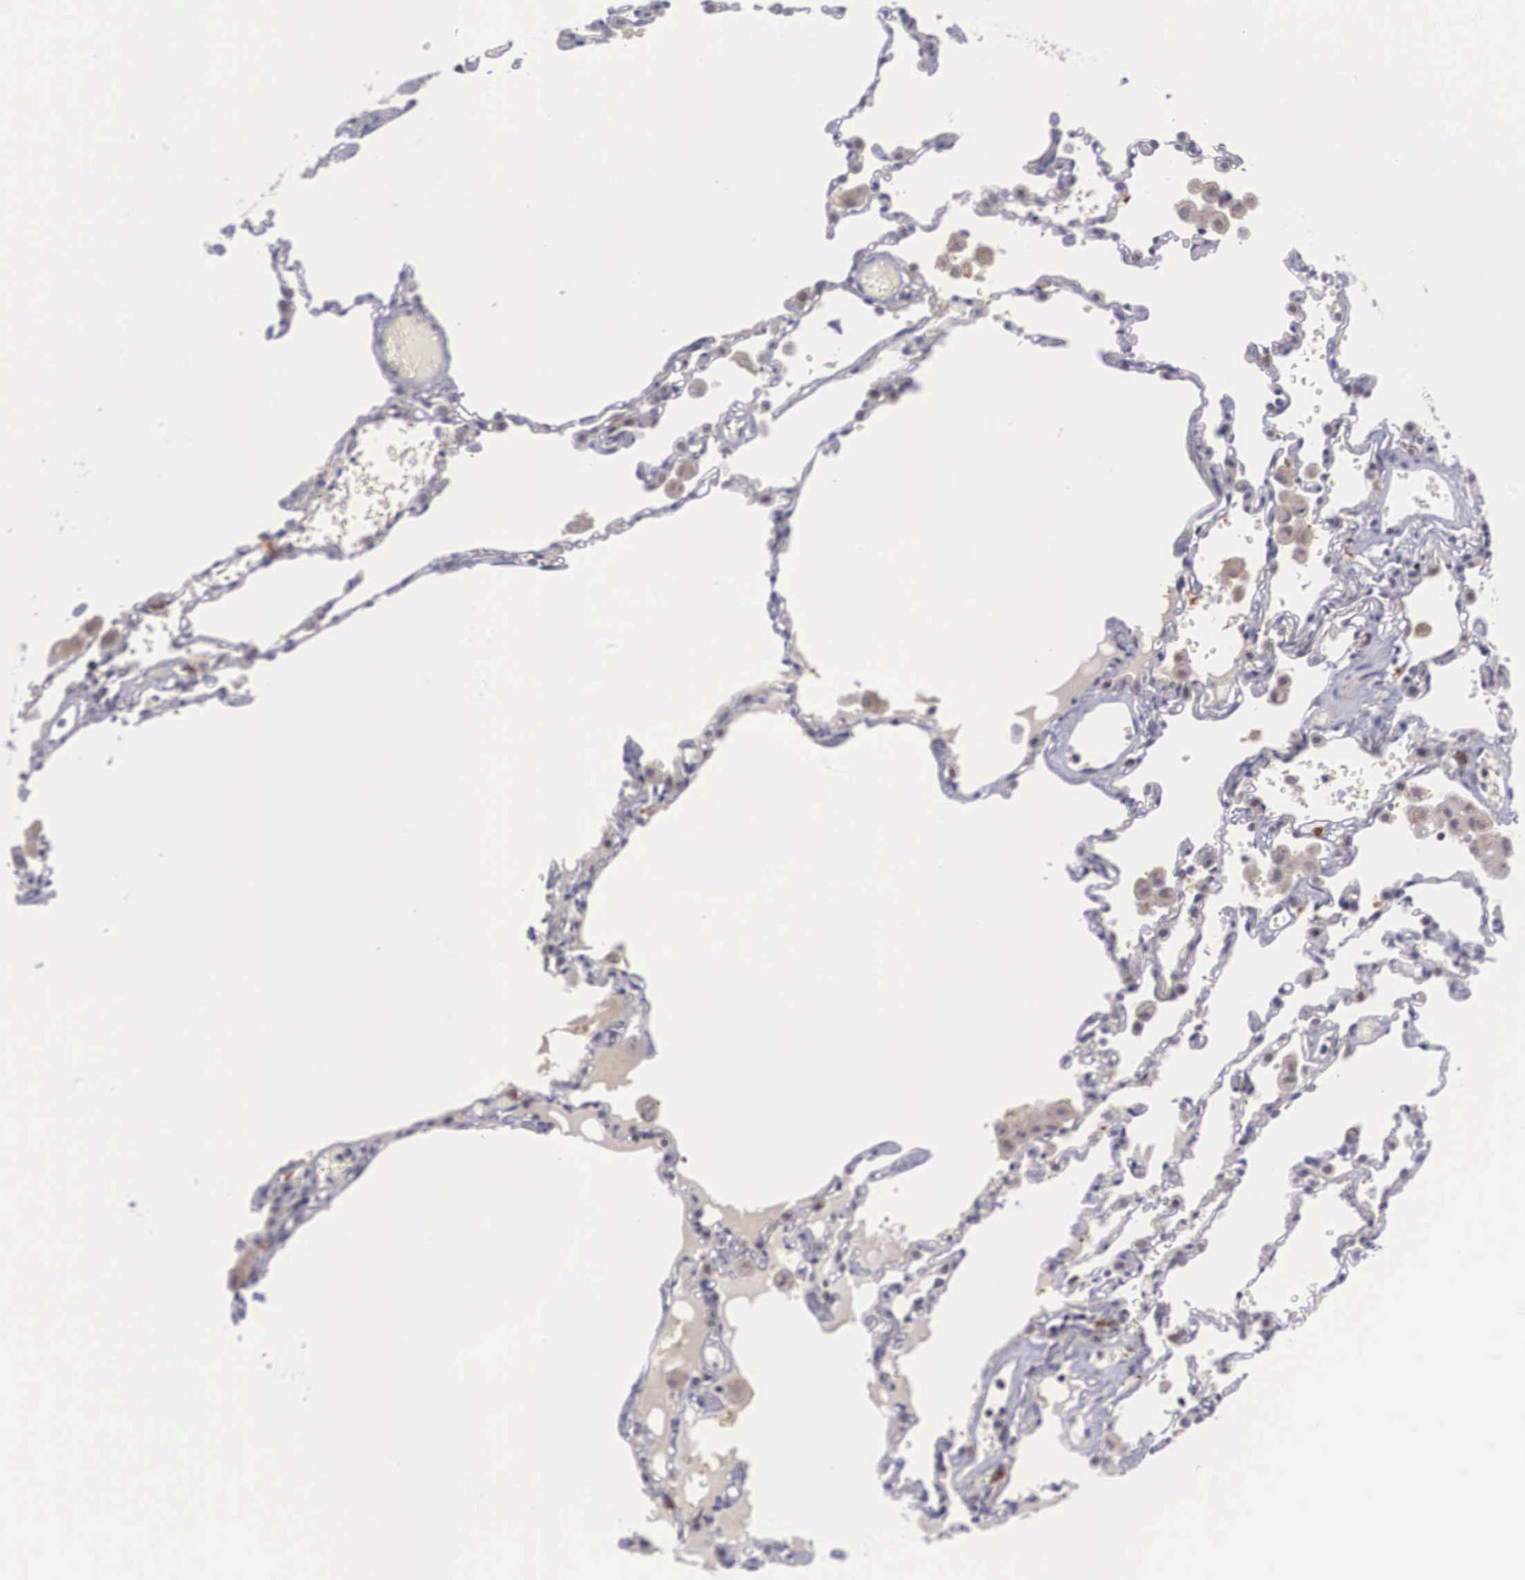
{"staining": {"intensity": "weak", "quantity": ">75%", "location": "cytoplasmic/membranous,nuclear"}, "tissue": "lung cancer", "cell_type": "Tumor cells", "image_type": "cancer", "snomed": [{"axis": "morphology", "description": "Adenocarcinoma, NOS"}, {"axis": "topography", "description": "Lung"}], "caption": "Lung adenocarcinoma tissue exhibits weak cytoplasmic/membranous and nuclear staining in about >75% of tumor cells", "gene": "NINL", "patient": {"sex": "male", "age": 64}}